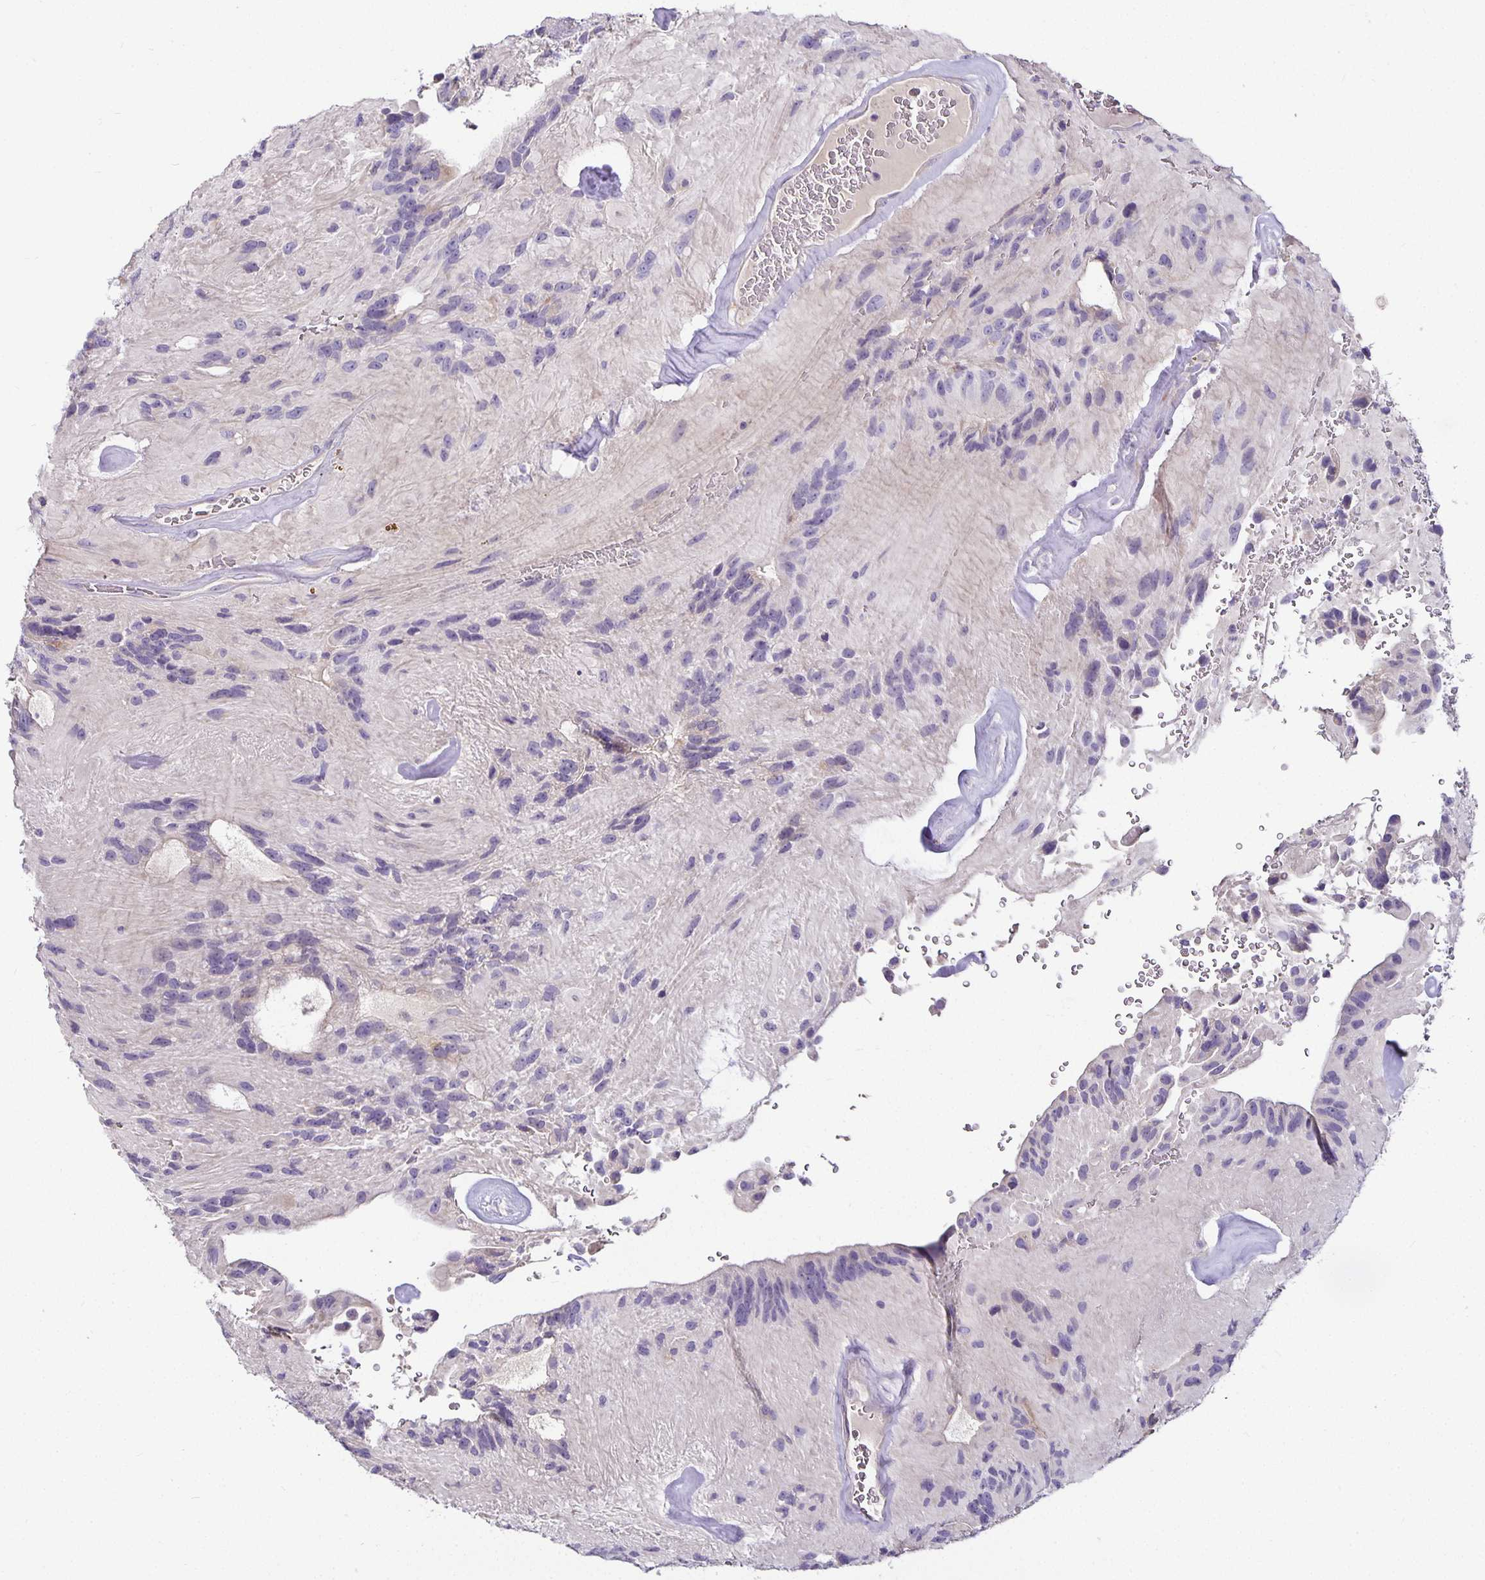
{"staining": {"intensity": "negative", "quantity": "none", "location": "none"}, "tissue": "glioma", "cell_type": "Tumor cells", "image_type": "cancer", "snomed": [{"axis": "morphology", "description": "Glioma, malignant, Low grade"}, {"axis": "topography", "description": "Brain"}], "caption": "Immunohistochemistry of human malignant glioma (low-grade) reveals no positivity in tumor cells.", "gene": "CA12", "patient": {"sex": "male", "age": 31}}